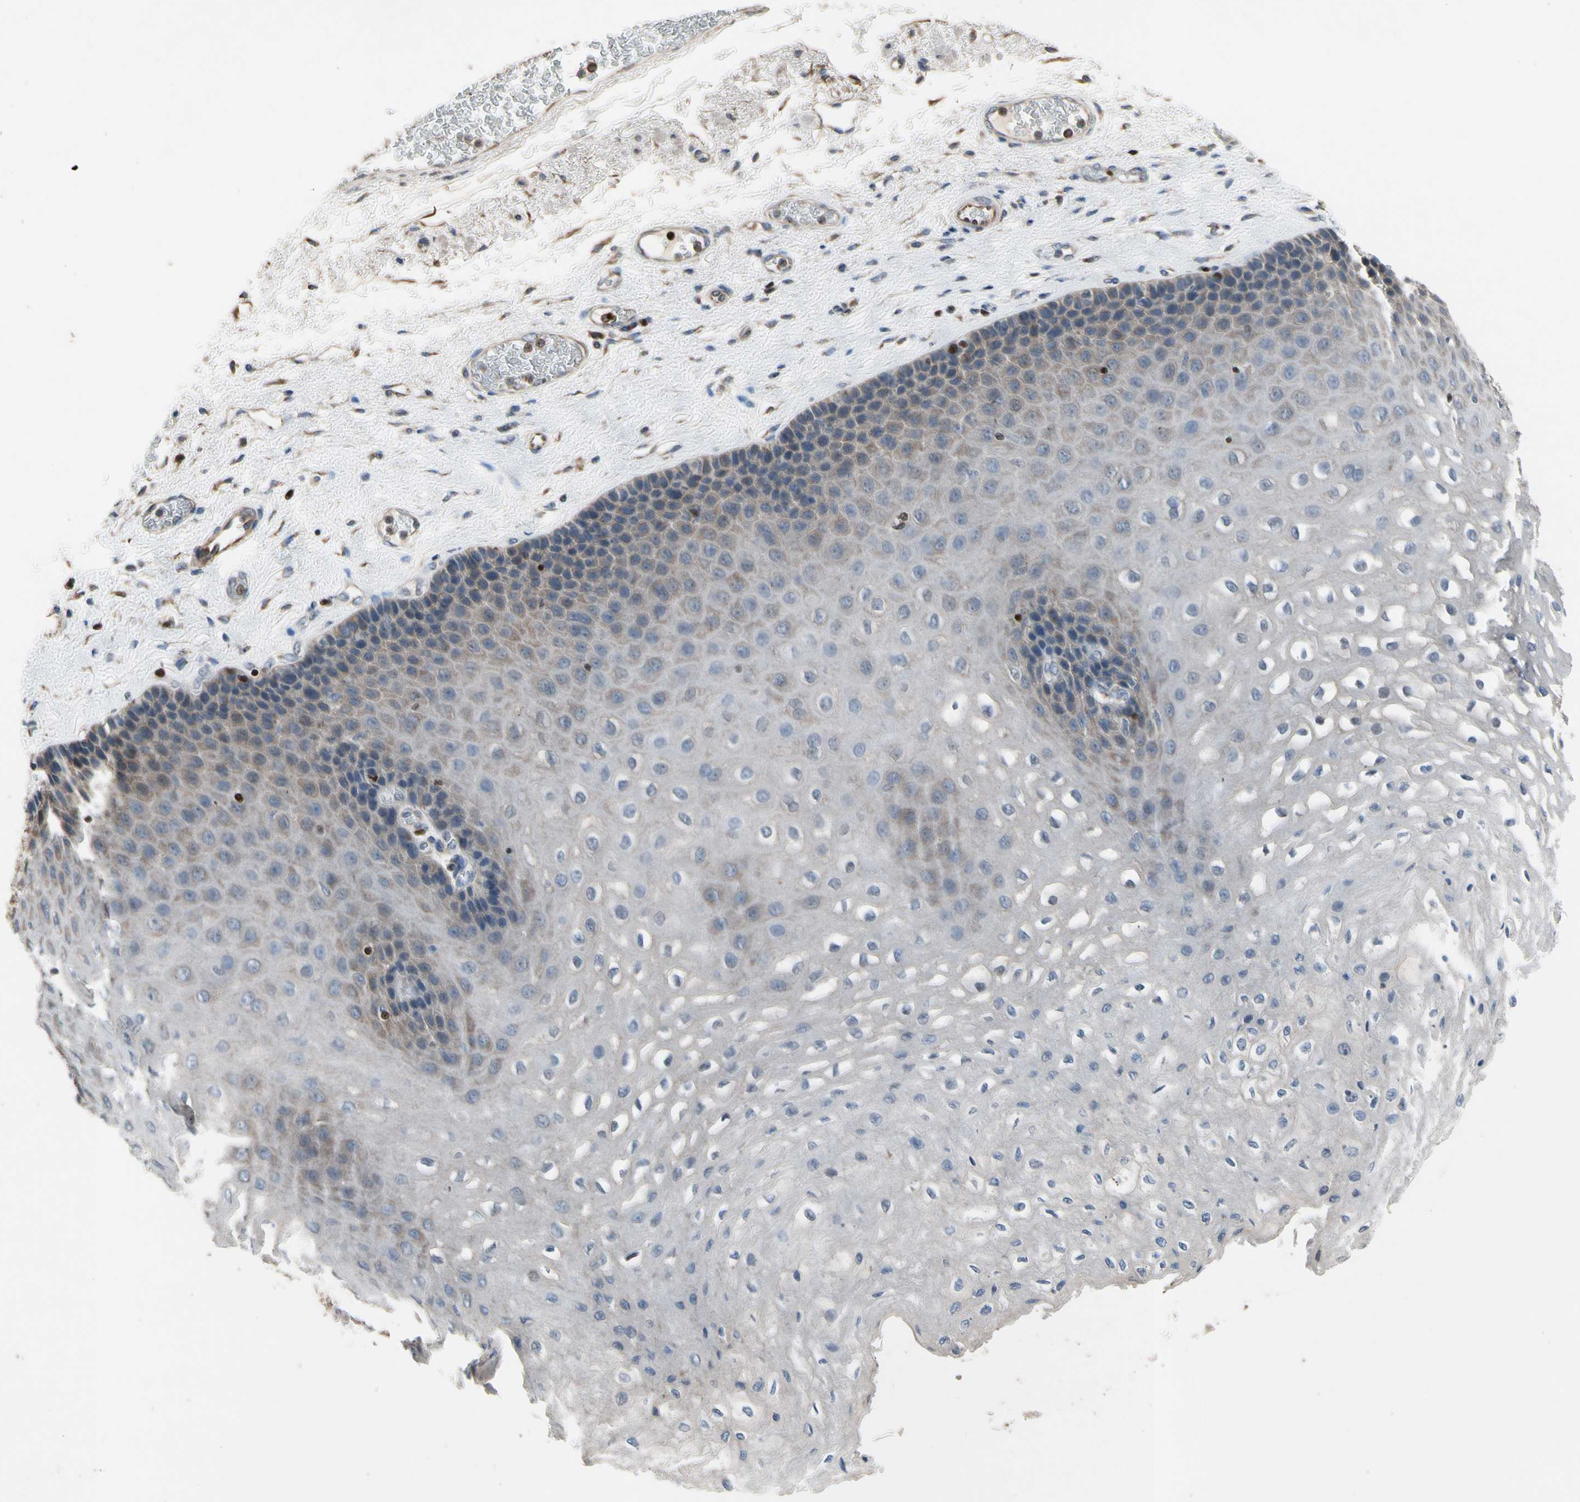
{"staining": {"intensity": "negative", "quantity": "none", "location": "none"}, "tissue": "esophagus", "cell_type": "Squamous epithelial cells", "image_type": "normal", "snomed": [{"axis": "morphology", "description": "Normal tissue, NOS"}, {"axis": "topography", "description": "Esophagus"}], "caption": "The micrograph displays no significant staining in squamous epithelial cells of esophagus.", "gene": "TBX21", "patient": {"sex": "female", "age": 72}}